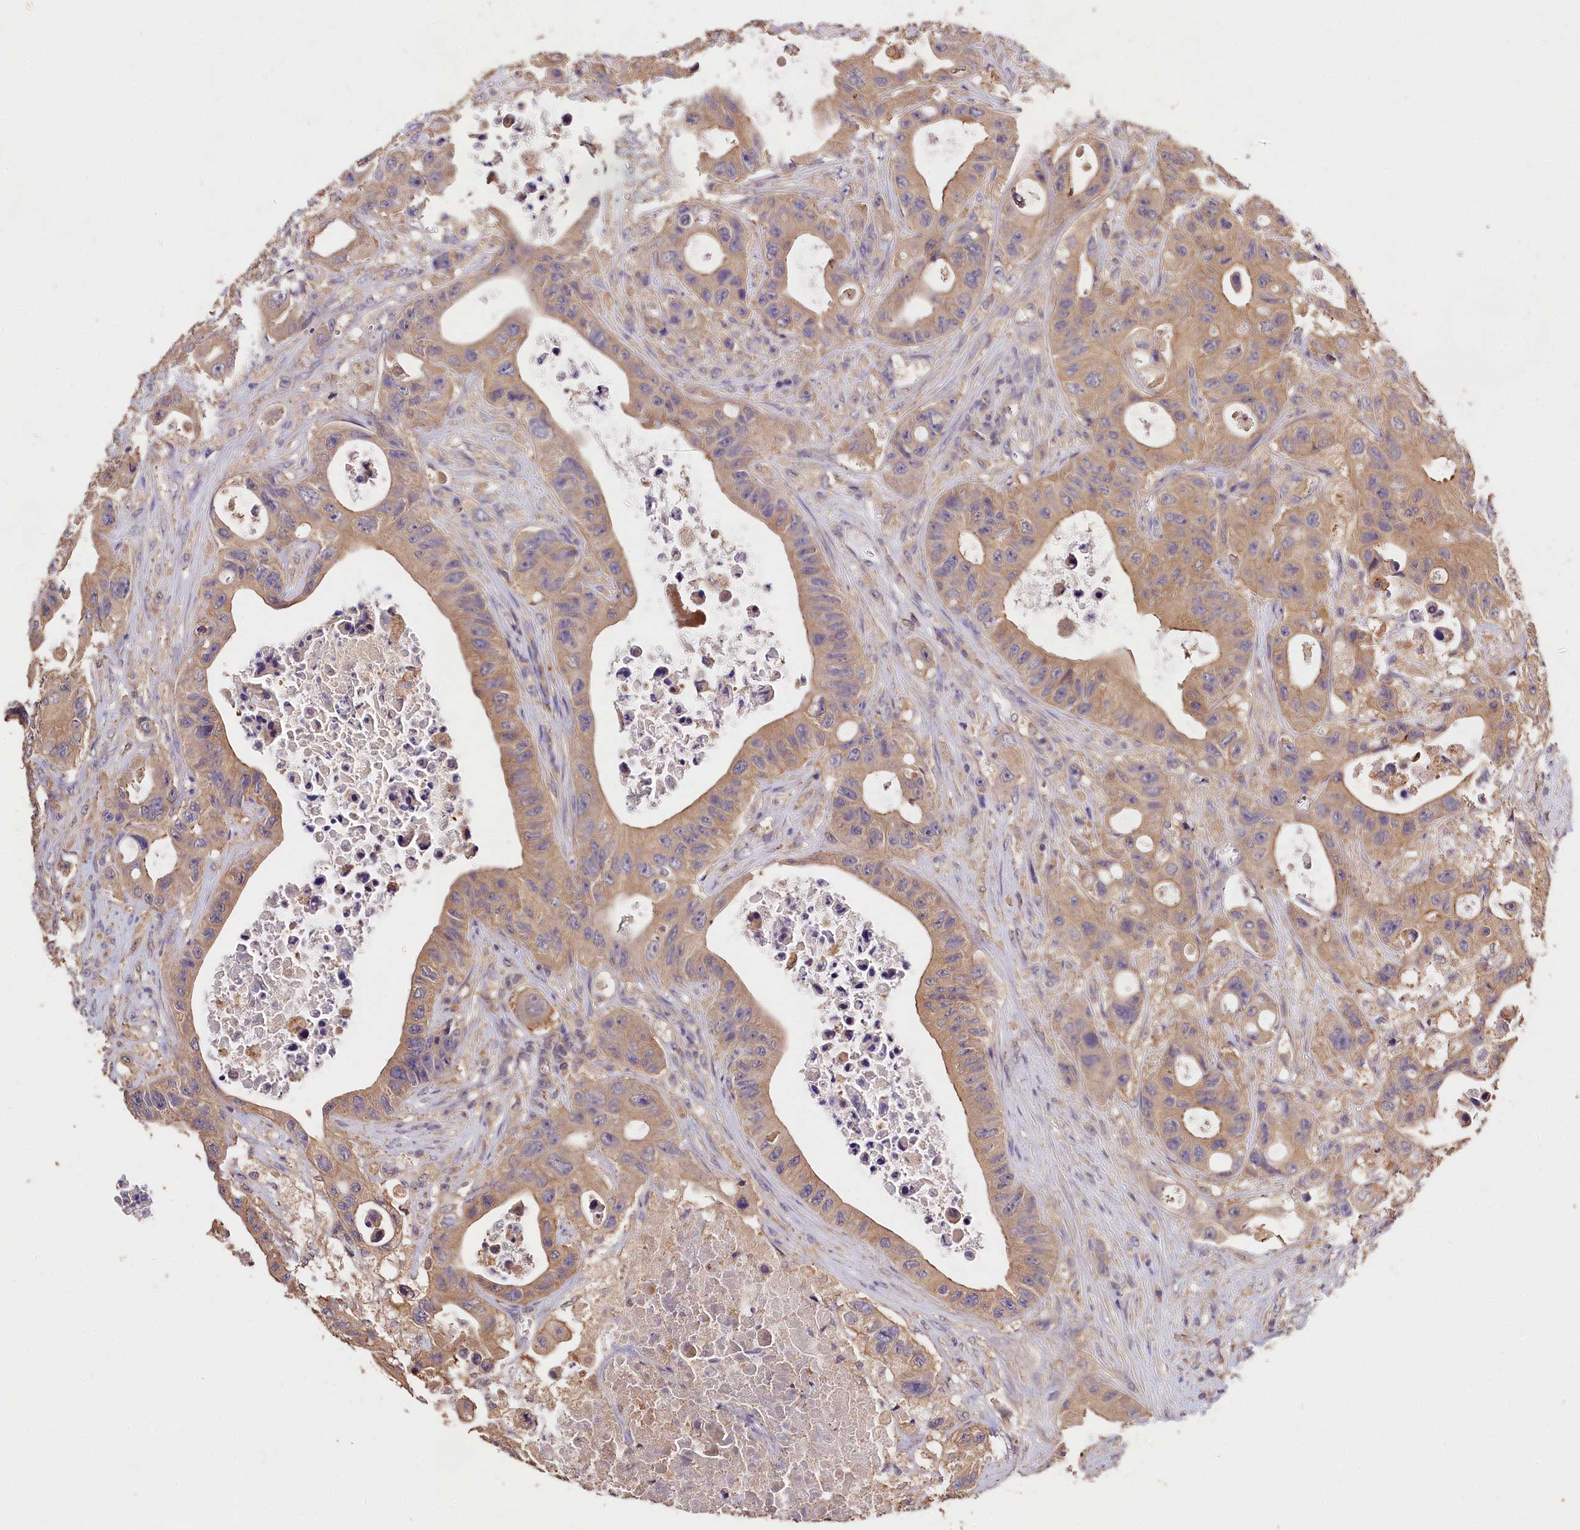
{"staining": {"intensity": "moderate", "quantity": ">75%", "location": "cytoplasmic/membranous"}, "tissue": "colorectal cancer", "cell_type": "Tumor cells", "image_type": "cancer", "snomed": [{"axis": "morphology", "description": "Adenocarcinoma, NOS"}, {"axis": "topography", "description": "Colon"}], "caption": "Protein staining shows moderate cytoplasmic/membranous expression in approximately >75% of tumor cells in colorectal cancer.", "gene": "OAS3", "patient": {"sex": "female", "age": 46}}